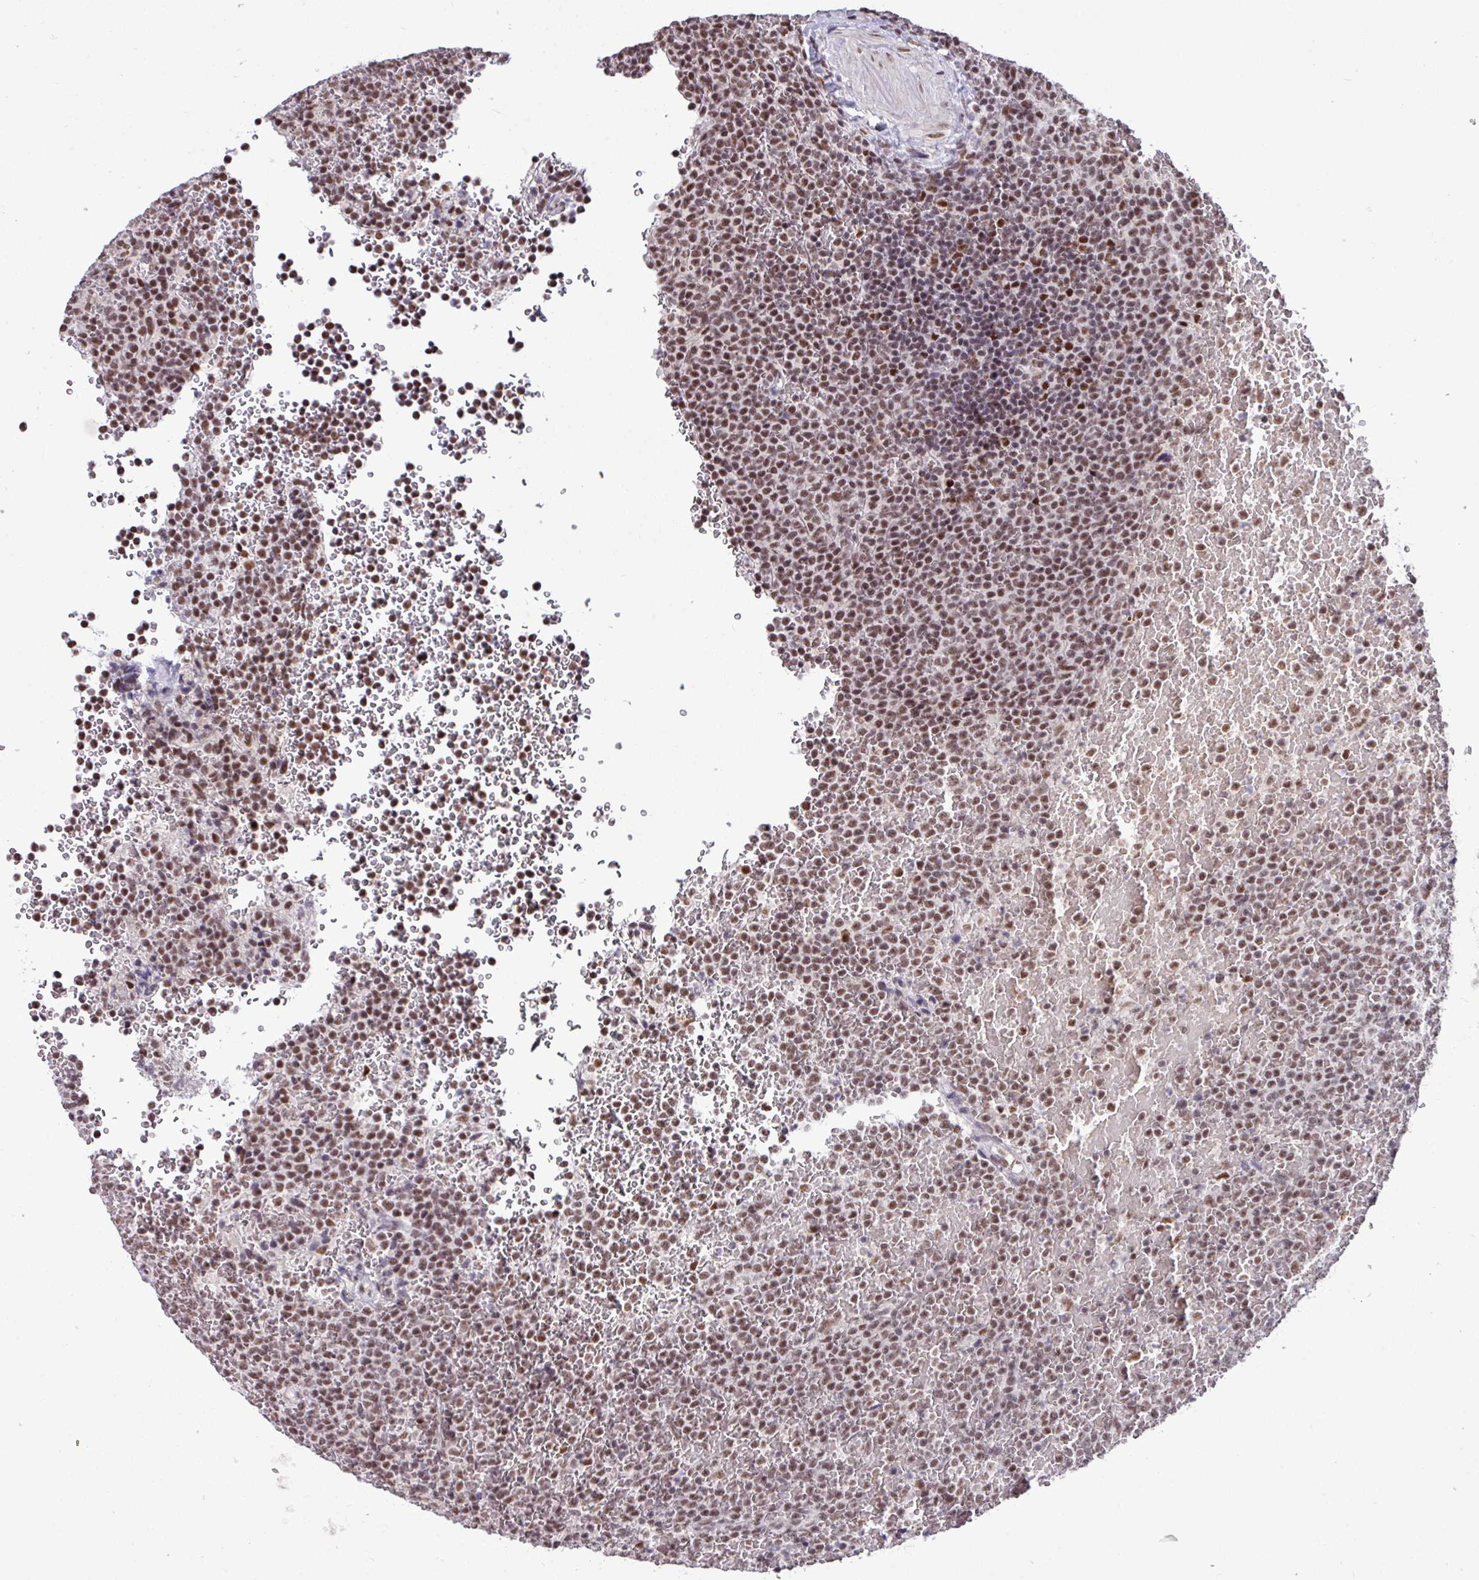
{"staining": {"intensity": "moderate", "quantity": ">75%", "location": "nuclear"}, "tissue": "lymphoma", "cell_type": "Tumor cells", "image_type": "cancer", "snomed": [{"axis": "morphology", "description": "Malignant lymphoma, non-Hodgkin's type, Low grade"}, {"axis": "topography", "description": "Spleen"}], "caption": "IHC histopathology image of human low-grade malignant lymphoma, non-Hodgkin's type stained for a protein (brown), which exhibits medium levels of moderate nuclear positivity in approximately >75% of tumor cells.", "gene": "TDG", "patient": {"sex": "male", "age": 60}}